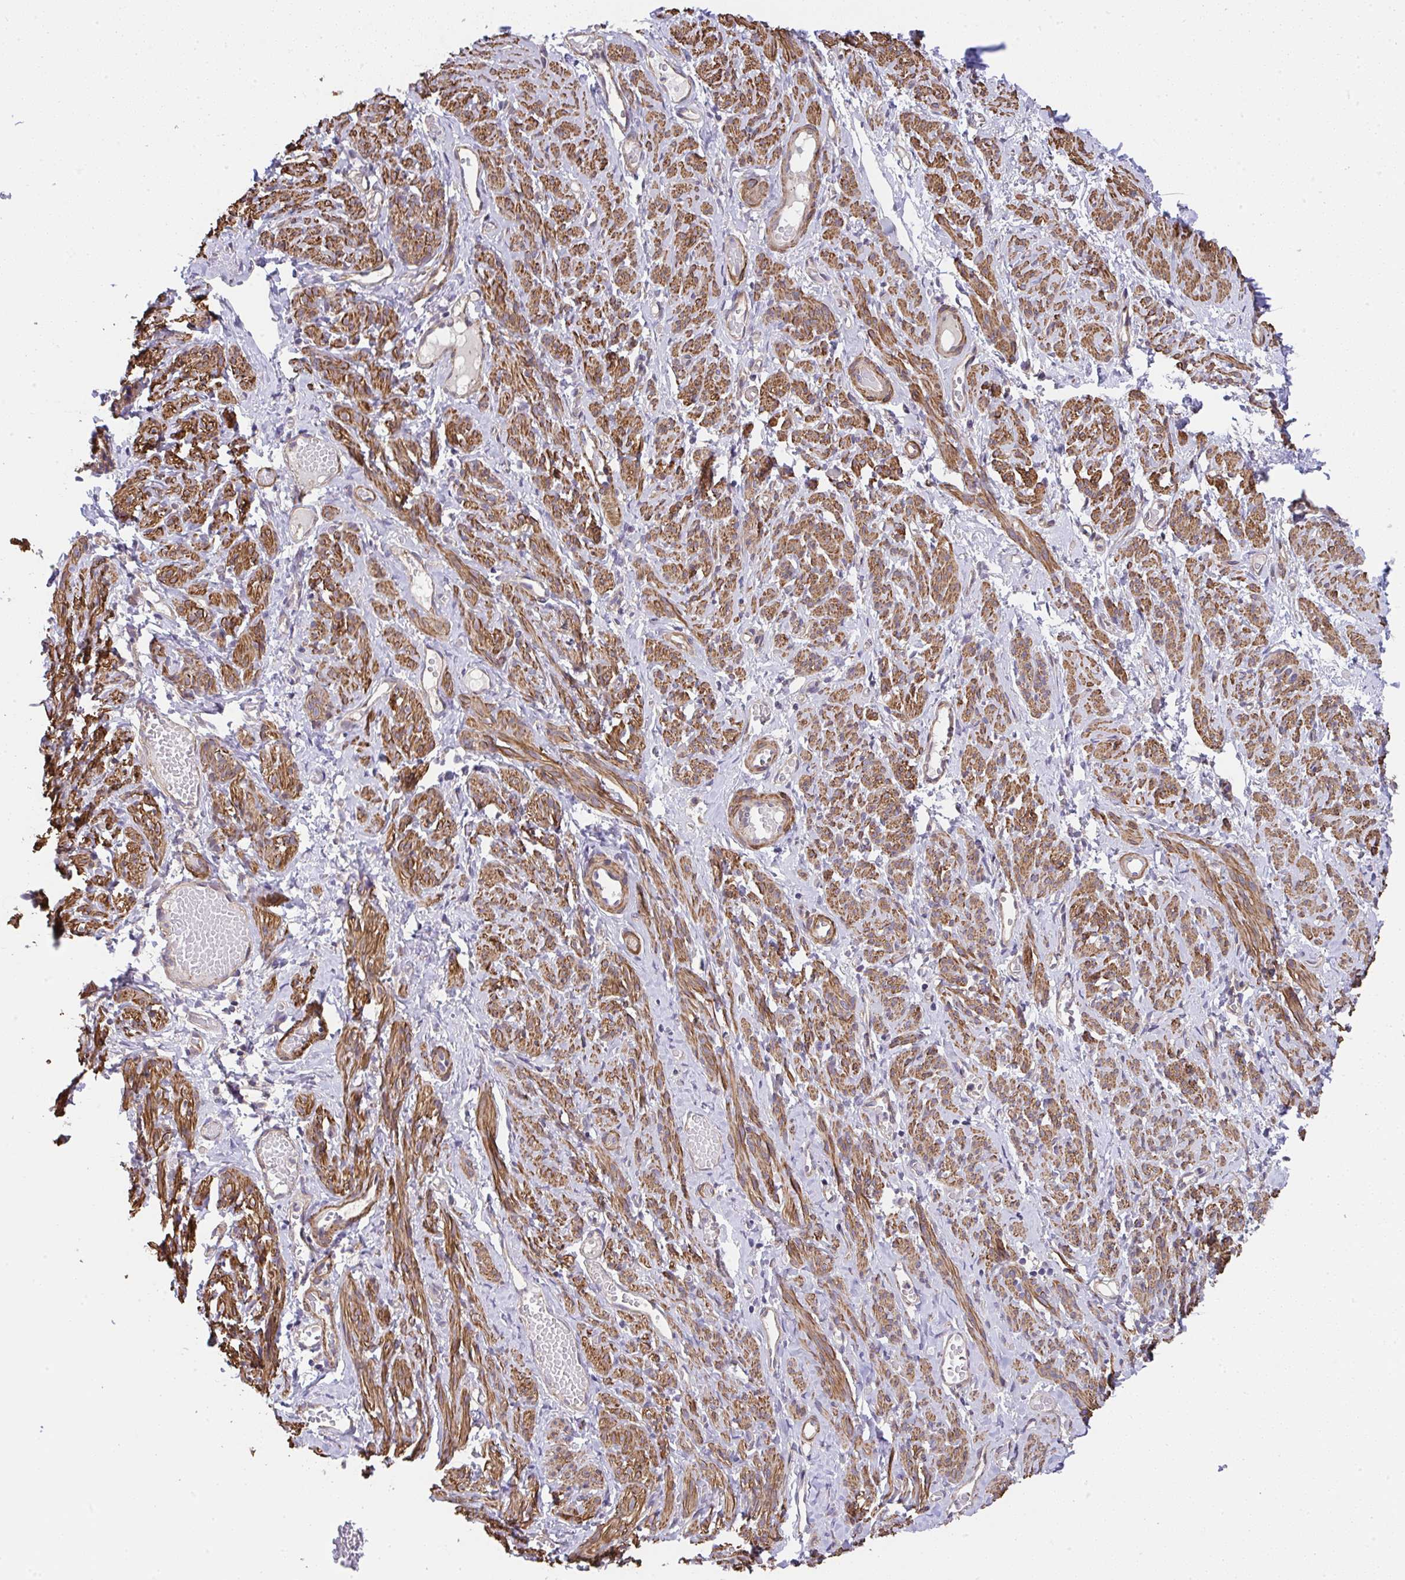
{"staining": {"intensity": "strong", "quantity": ">75%", "location": "cytoplasmic/membranous"}, "tissue": "smooth muscle", "cell_type": "Smooth muscle cells", "image_type": "normal", "snomed": [{"axis": "morphology", "description": "Normal tissue, NOS"}, {"axis": "topography", "description": "Smooth muscle"}], "caption": "Immunohistochemistry (IHC) of normal human smooth muscle reveals high levels of strong cytoplasmic/membranous positivity in about >75% of smooth muscle cells. (DAB (3,3'-diaminobenzidine) = brown stain, brightfield microscopy at high magnification).", "gene": "ZNF696", "patient": {"sex": "female", "age": 65}}